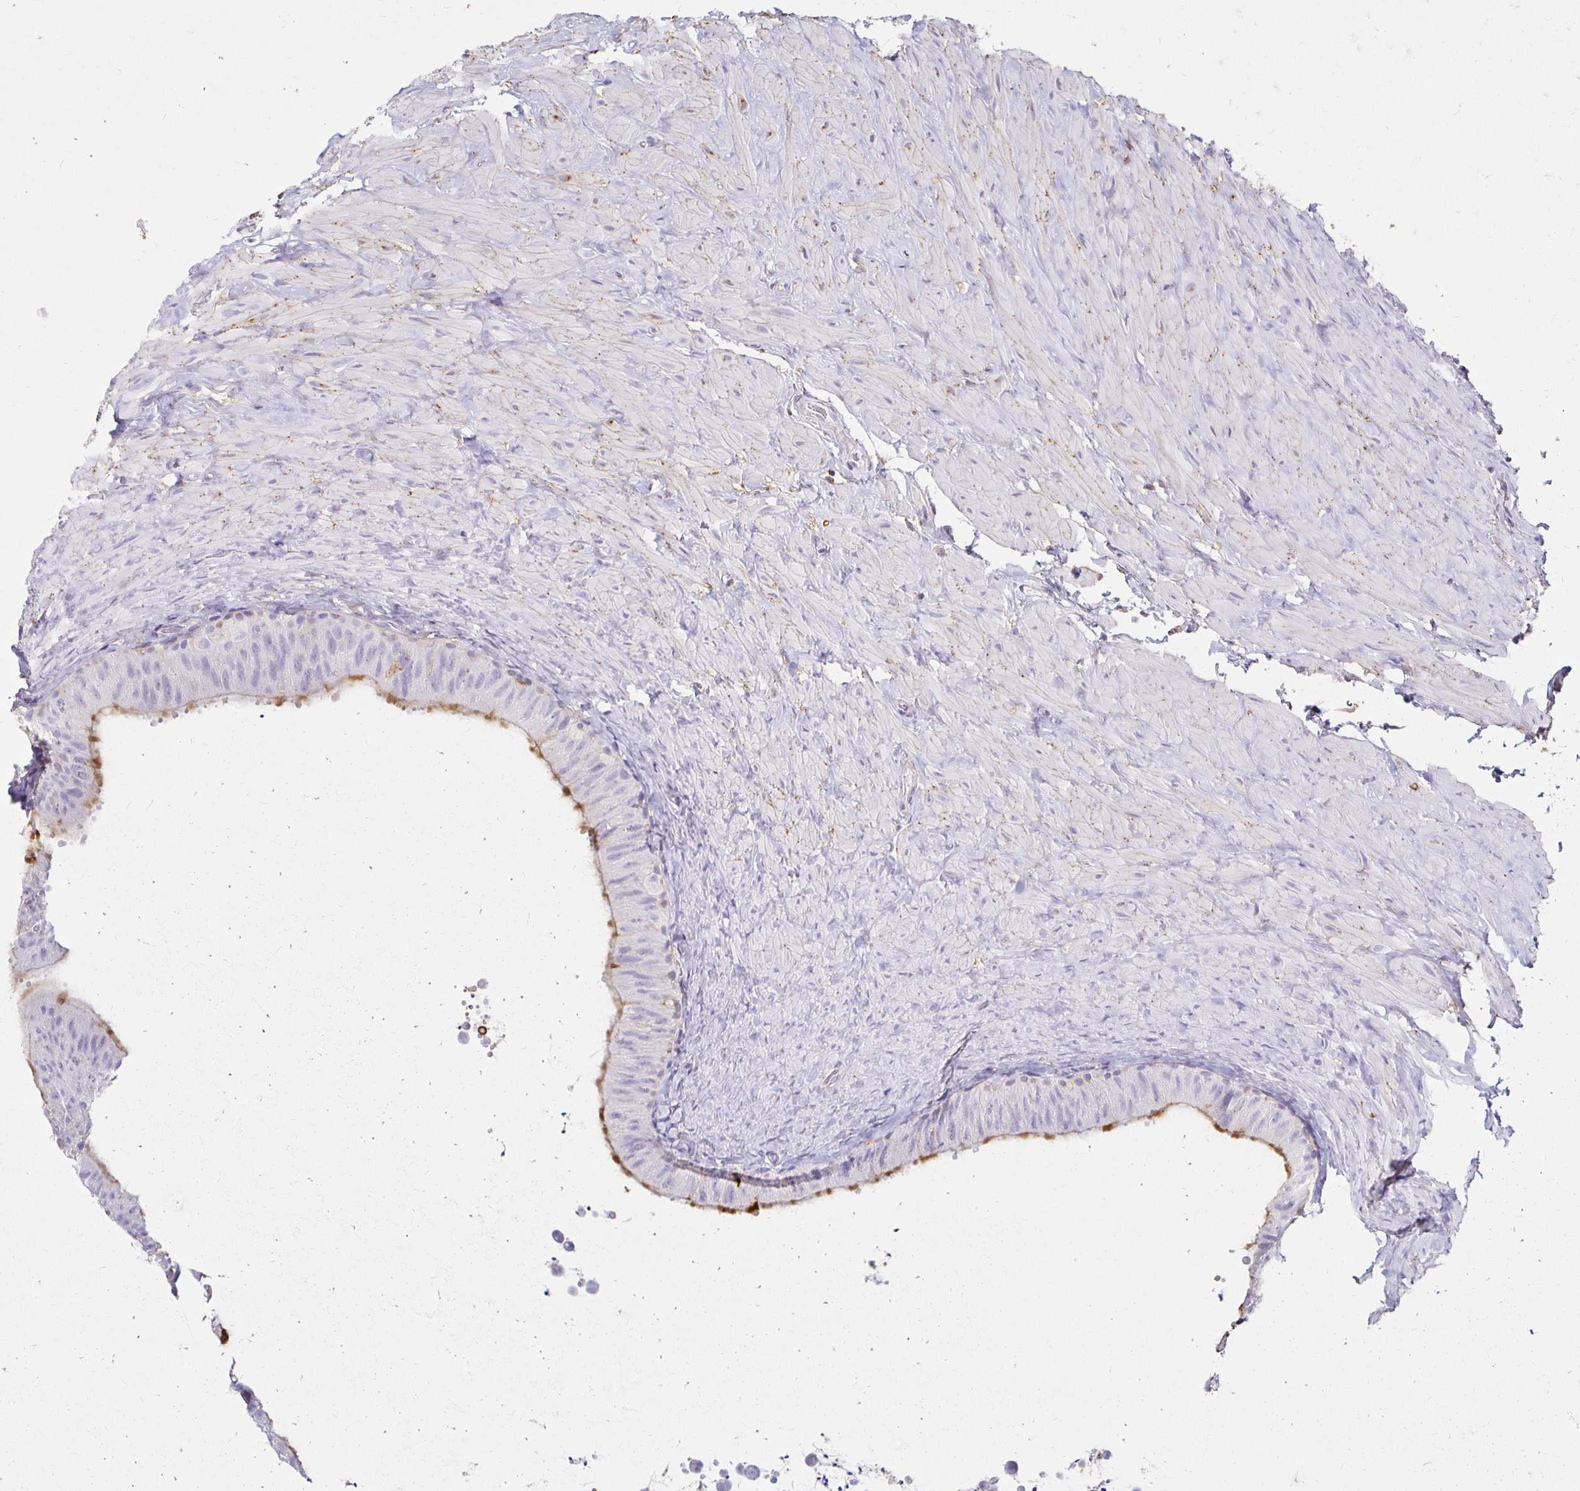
{"staining": {"intensity": "moderate", "quantity": "<25%", "location": "cytoplasmic/membranous"}, "tissue": "epididymis", "cell_type": "Glandular cells", "image_type": "normal", "snomed": [{"axis": "morphology", "description": "Normal tissue, NOS"}, {"axis": "topography", "description": "Epididymis, spermatic cord, NOS"}, {"axis": "topography", "description": "Epididymis"}], "caption": "IHC histopathology image of unremarkable epididymis: human epididymis stained using IHC reveals low levels of moderate protein expression localized specifically in the cytoplasmic/membranous of glandular cells, appearing as a cytoplasmic/membranous brown color.", "gene": "TAS1R3", "patient": {"sex": "male", "age": 31}}